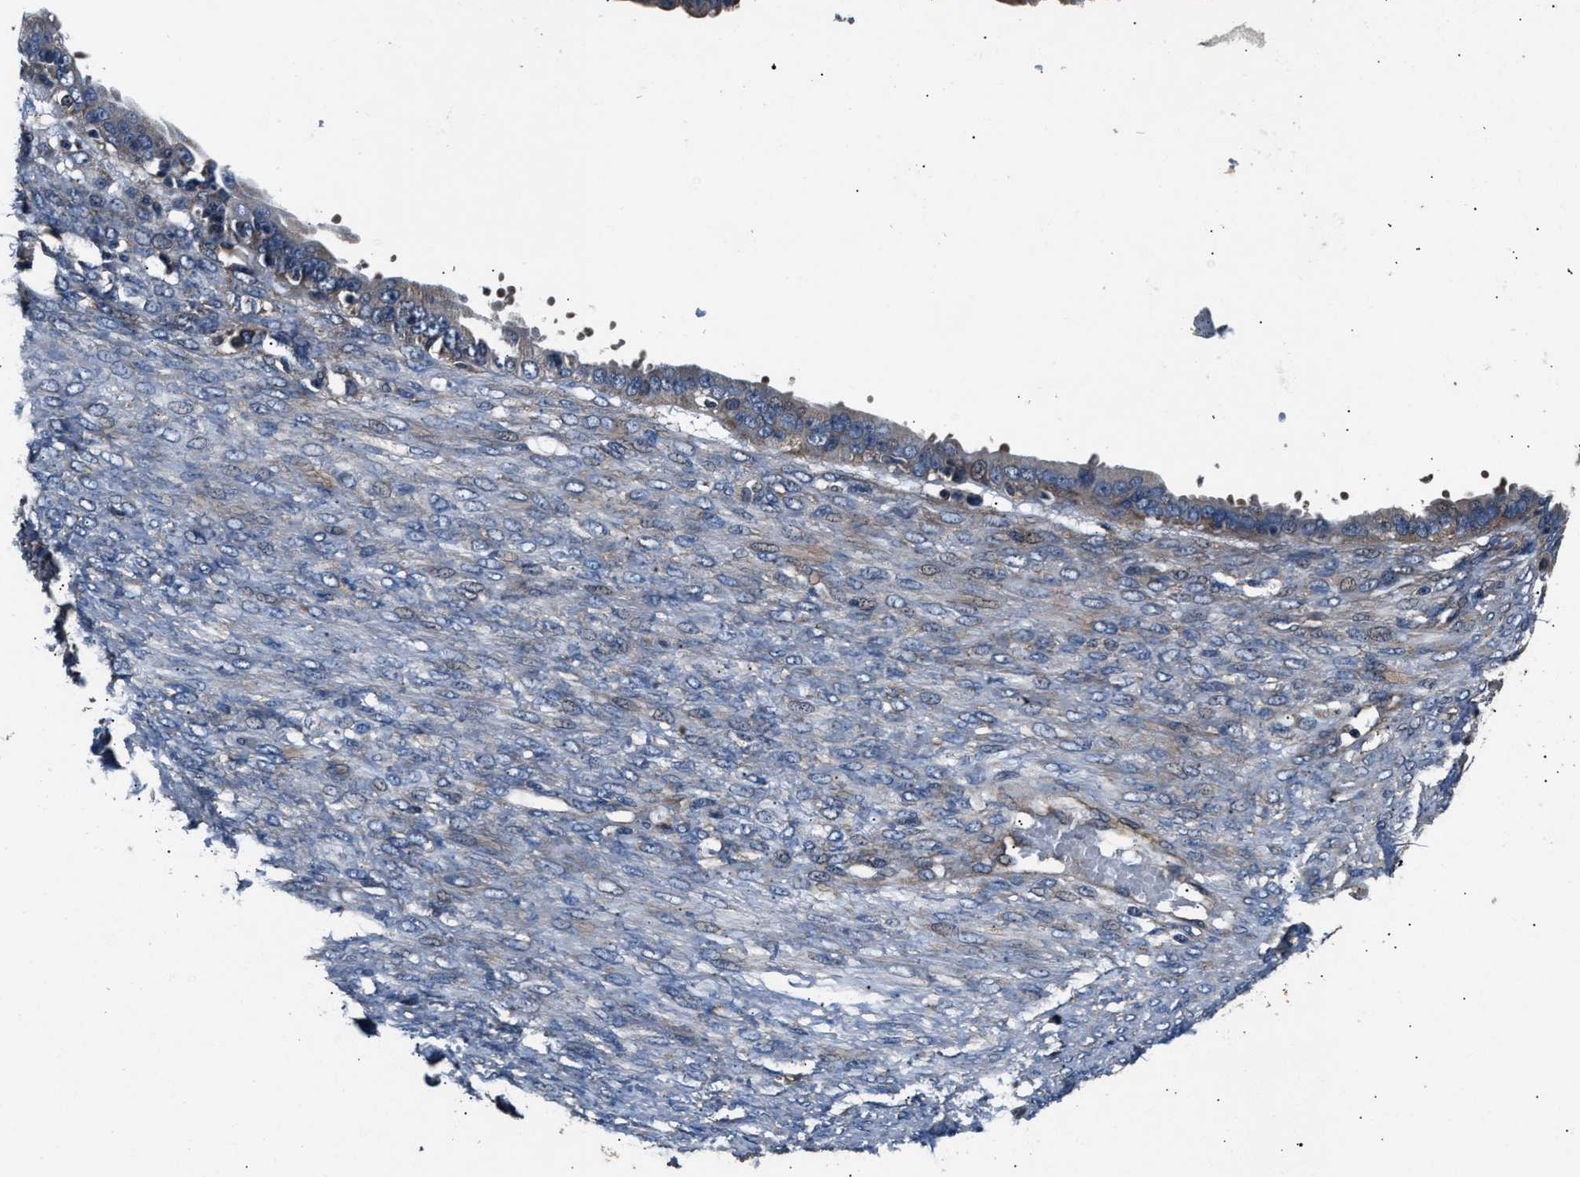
{"staining": {"intensity": "moderate", "quantity": "25%-75%", "location": "cytoplasmic/membranous"}, "tissue": "ovarian cancer", "cell_type": "Tumor cells", "image_type": "cancer", "snomed": [{"axis": "morphology", "description": "Cystadenocarcinoma, serous, NOS"}, {"axis": "topography", "description": "Ovary"}], "caption": "A high-resolution photomicrograph shows immunohistochemistry (IHC) staining of ovarian cancer, which demonstrates moderate cytoplasmic/membranous staining in about 25%-75% of tumor cells. The protein of interest is stained brown, and the nuclei are stained in blue (DAB IHC with brightfield microscopy, high magnification).", "gene": "IMPDH2", "patient": {"sex": "female", "age": 58}}